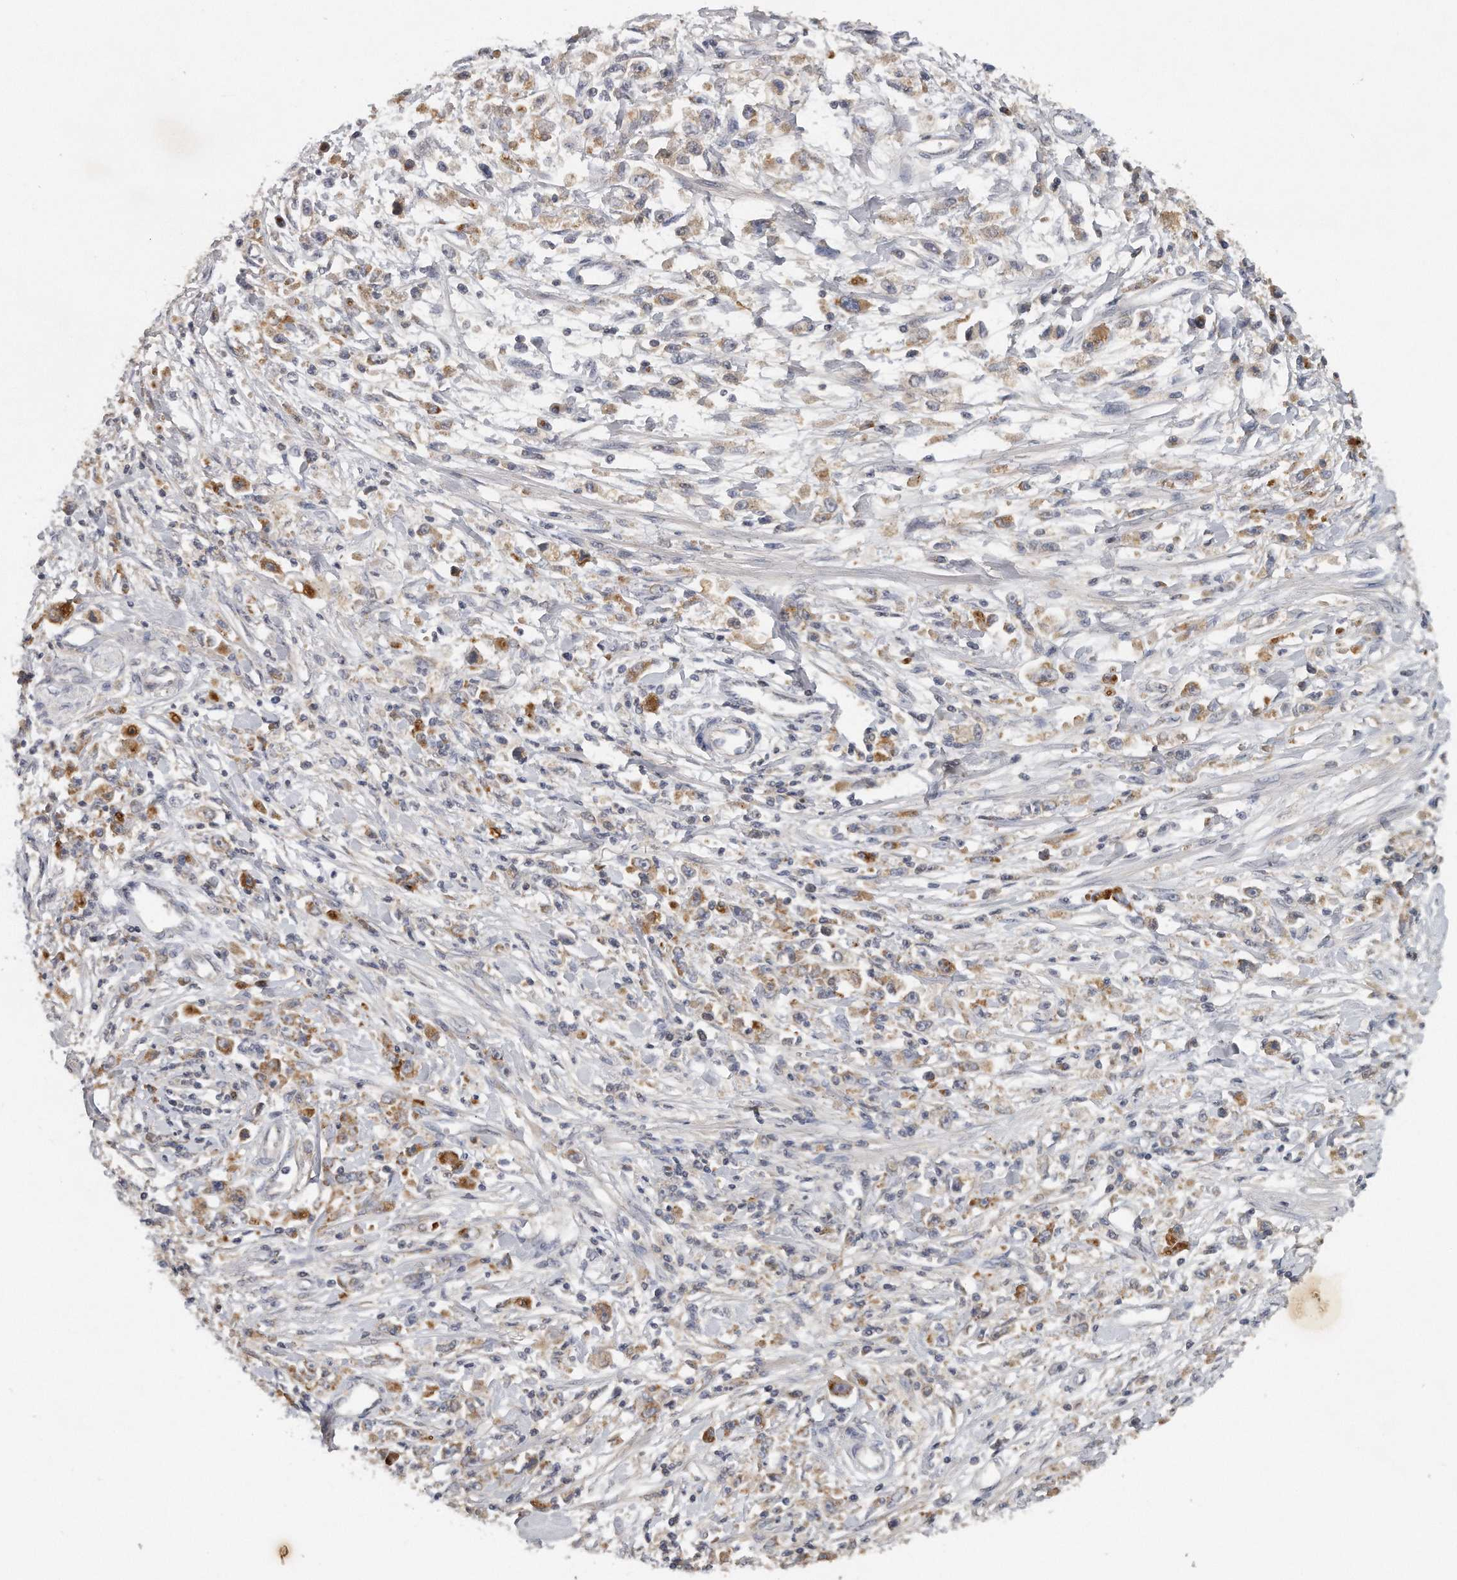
{"staining": {"intensity": "moderate", "quantity": ">75%", "location": "cytoplasmic/membranous"}, "tissue": "stomach cancer", "cell_type": "Tumor cells", "image_type": "cancer", "snomed": [{"axis": "morphology", "description": "Adenocarcinoma, NOS"}, {"axis": "topography", "description": "Stomach"}], "caption": "Immunohistochemistry (IHC) histopathology image of neoplastic tissue: human stomach cancer stained using IHC displays medium levels of moderate protein expression localized specifically in the cytoplasmic/membranous of tumor cells, appearing as a cytoplasmic/membranous brown color.", "gene": "TRAPPC14", "patient": {"sex": "female", "age": 59}}